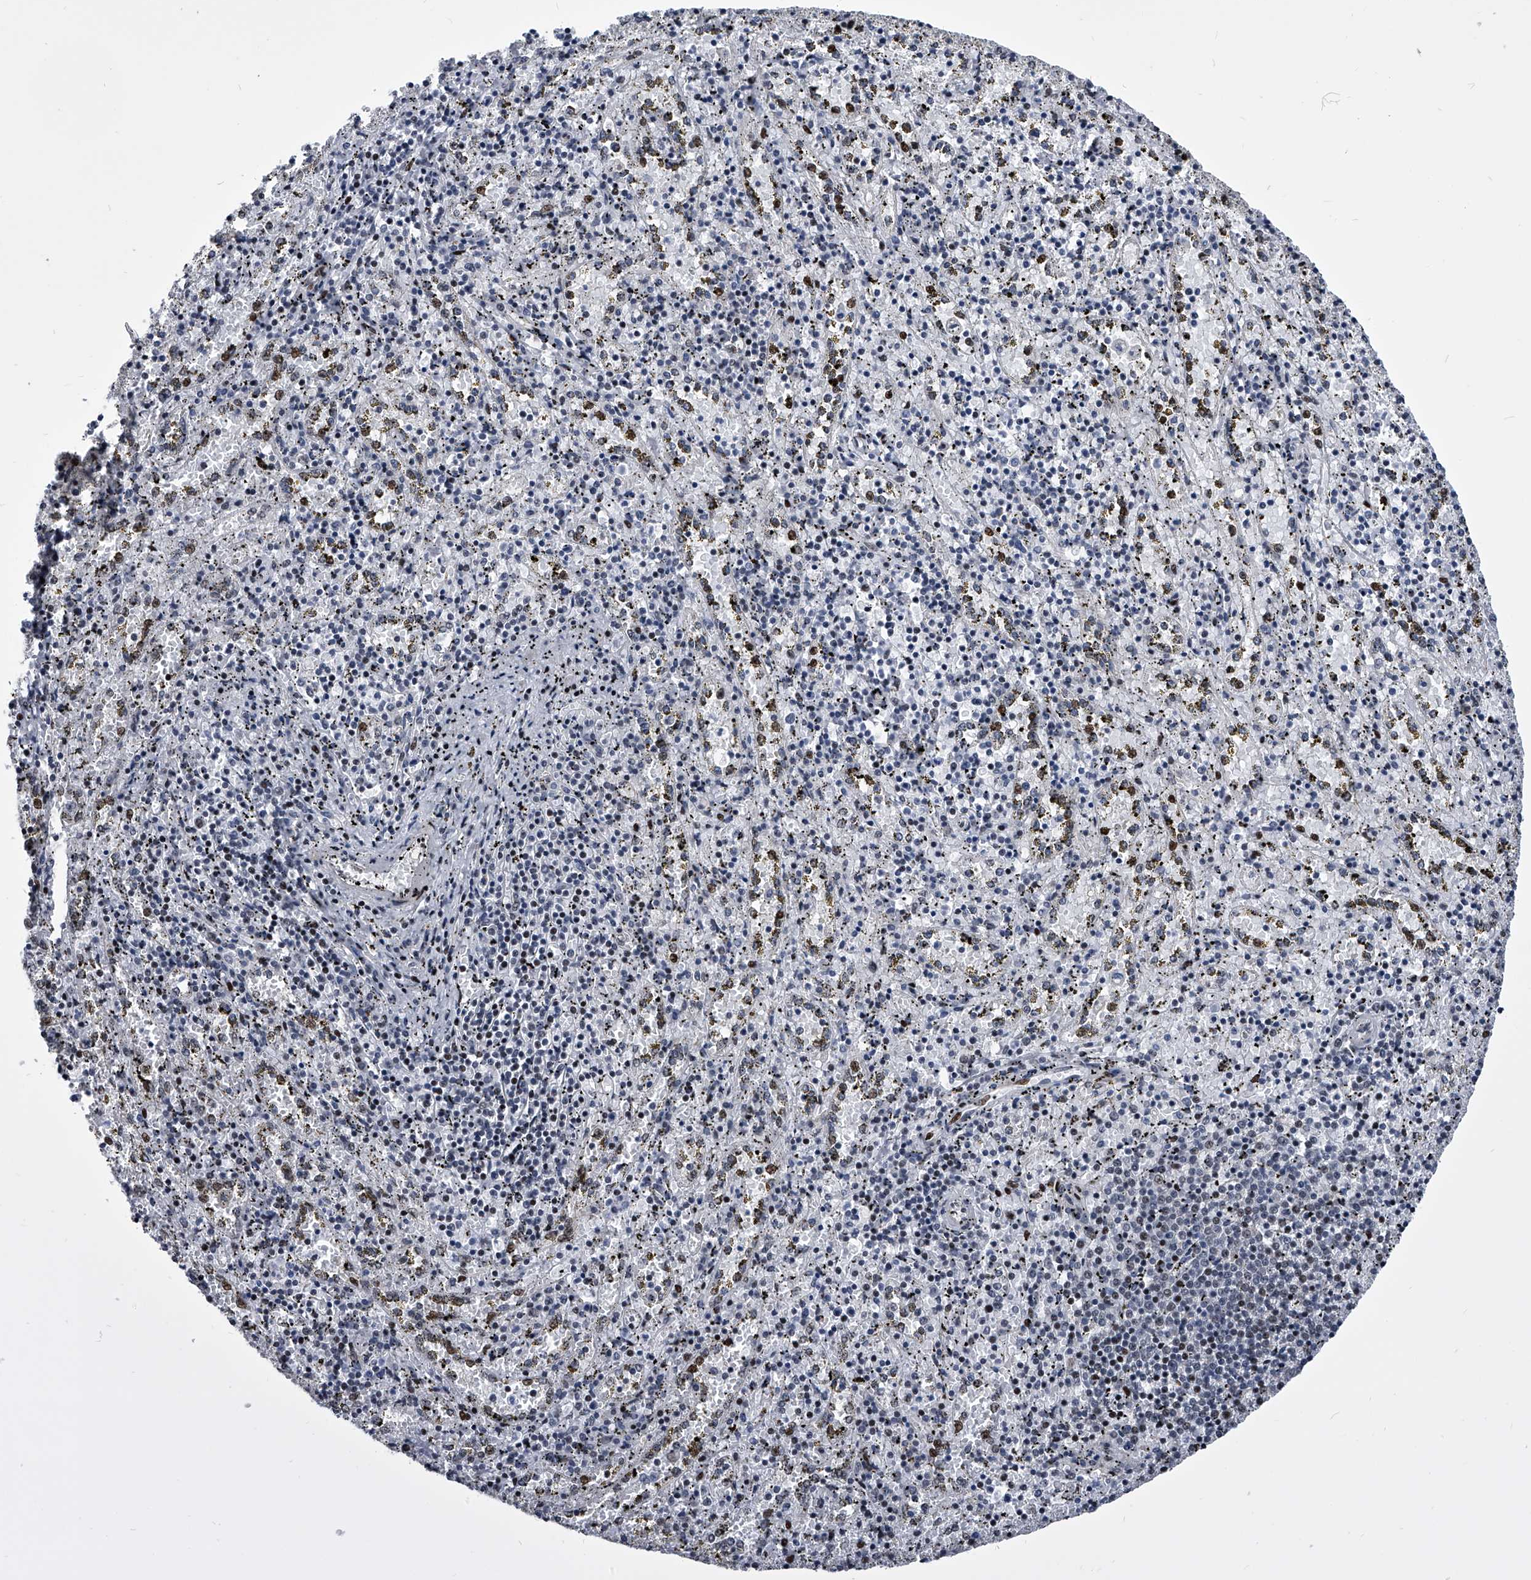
{"staining": {"intensity": "weak", "quantity": "<25%", "location": "nuclear"}, "tissue": "spleen", "cell_type": "Cells in red pulp", "image_type": "normal", "snomed": [{"axis": "morphology", "description": "Normal tissue, NOS"}, {"axis": "topography", "description": "Spleen"}], "caption": "Spleen stained for a protein using immunohistochemistry (IHC) reveals no expression cells in red pulp.", "gene": "CMTR1", "patient": {"sex": "male", "age": 11}}